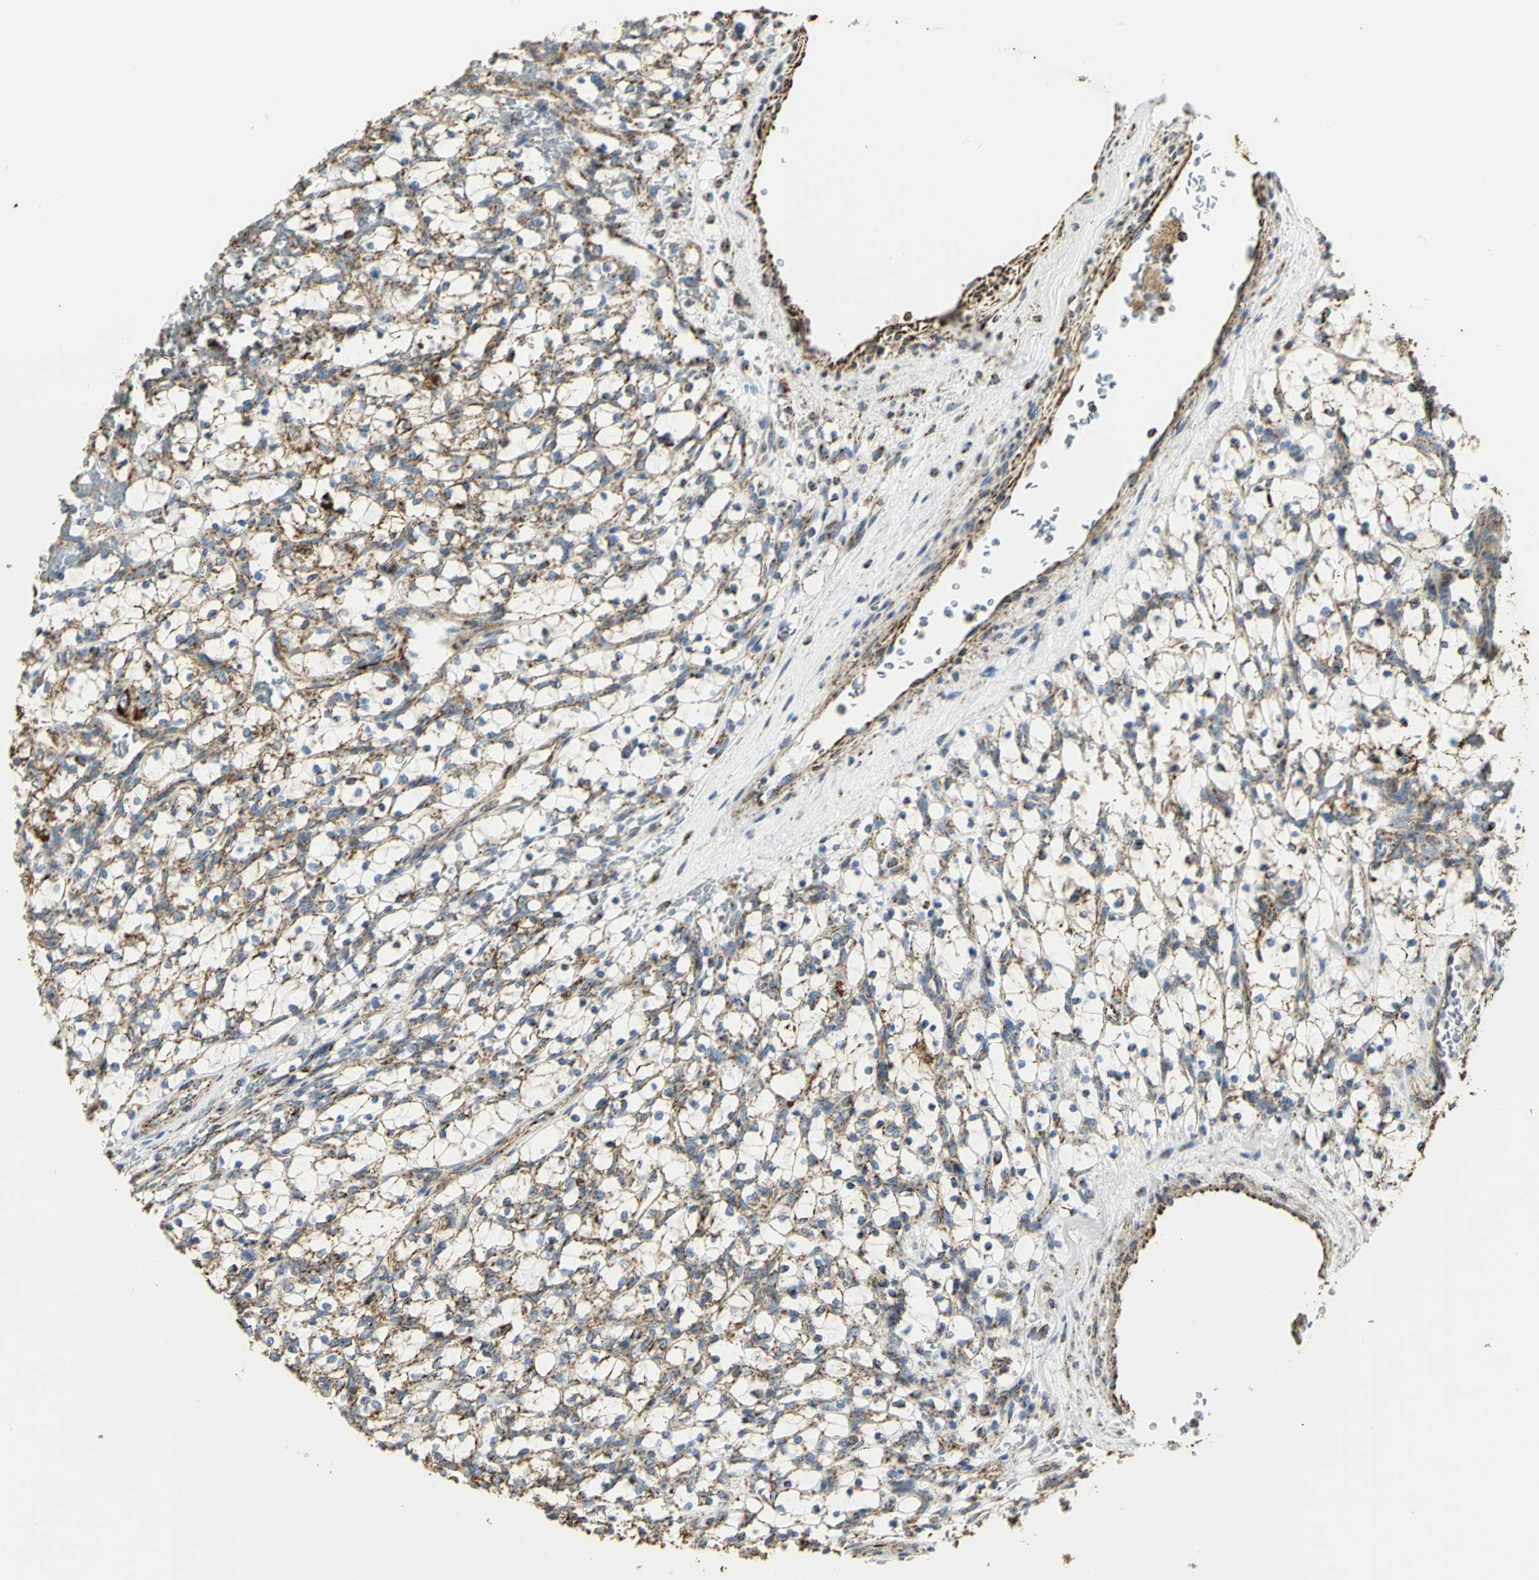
{"staining": {"intensity": "strong", "quantity": ">75%", "location": "cytoplasmic/membranous"}, "tissue": "renal cancer", "cell_type": "Tumor cells", "image_type": "cancer", "snomed": [{"axis": "morphology", "description": "Adenocarcinoma, NOS"}, {"axis": "topography", "description": "Kidney"}], "caption": "Strong cytoplasmic/membranous positivity is identified in about >75% of tumor cells in renal adenocarcinoma.", "gene": "VDAC1", "patient": {"sex": "female", "age": 69}}